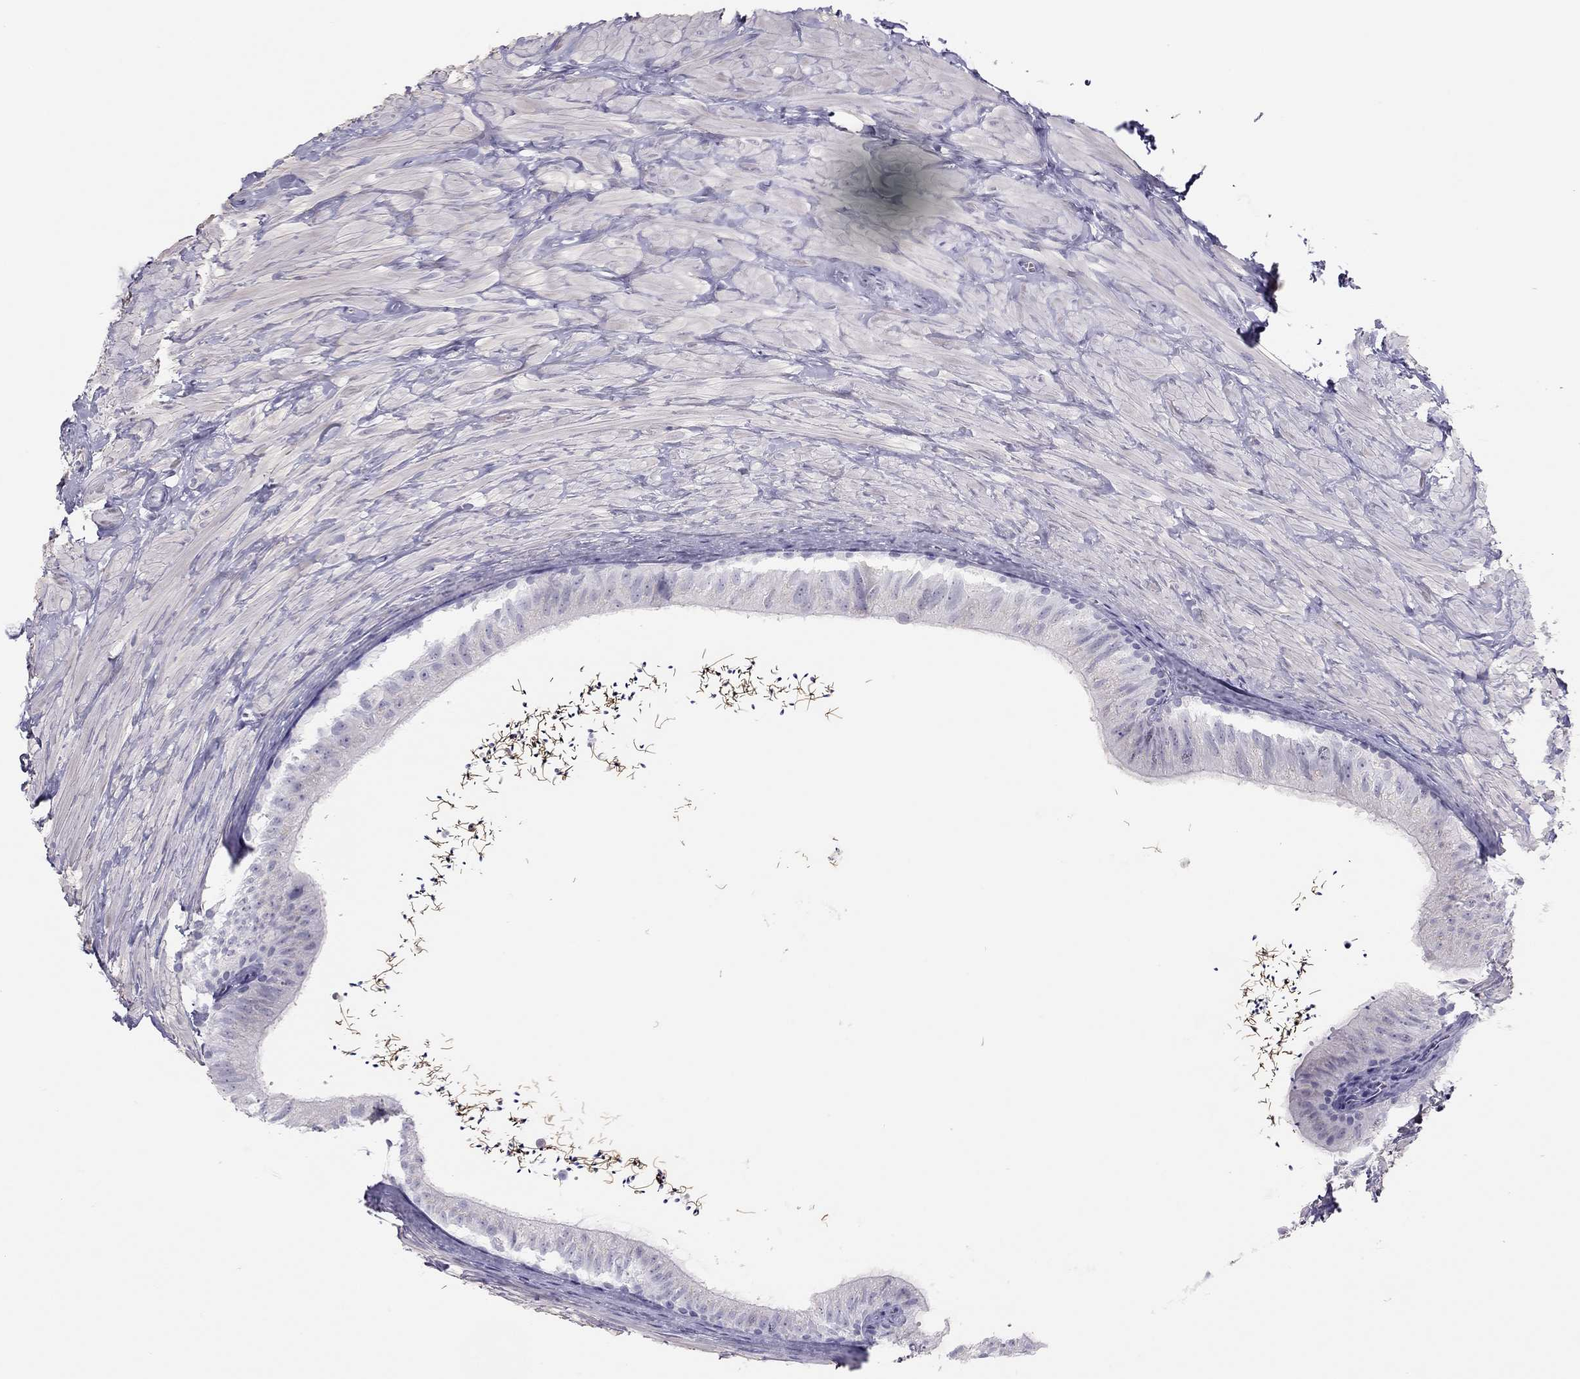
{"staining": {"intensity": "negative", "quantity": "none", "location": "none"}, "tissue": "epididymis", "cell_type": "Glandular cells", "image_type": "normal", "snomed": [{"axis": "morphology", "description": "Normal tissue, NOS"}, {"axis": "topography", "description": "Epididymis"}], "caption": "Micrograph shows no protein staining in glandular cells of unremarkable epididymis.", "gene": "SPATA12", "patient": {"sex": "male", "age": 32}}